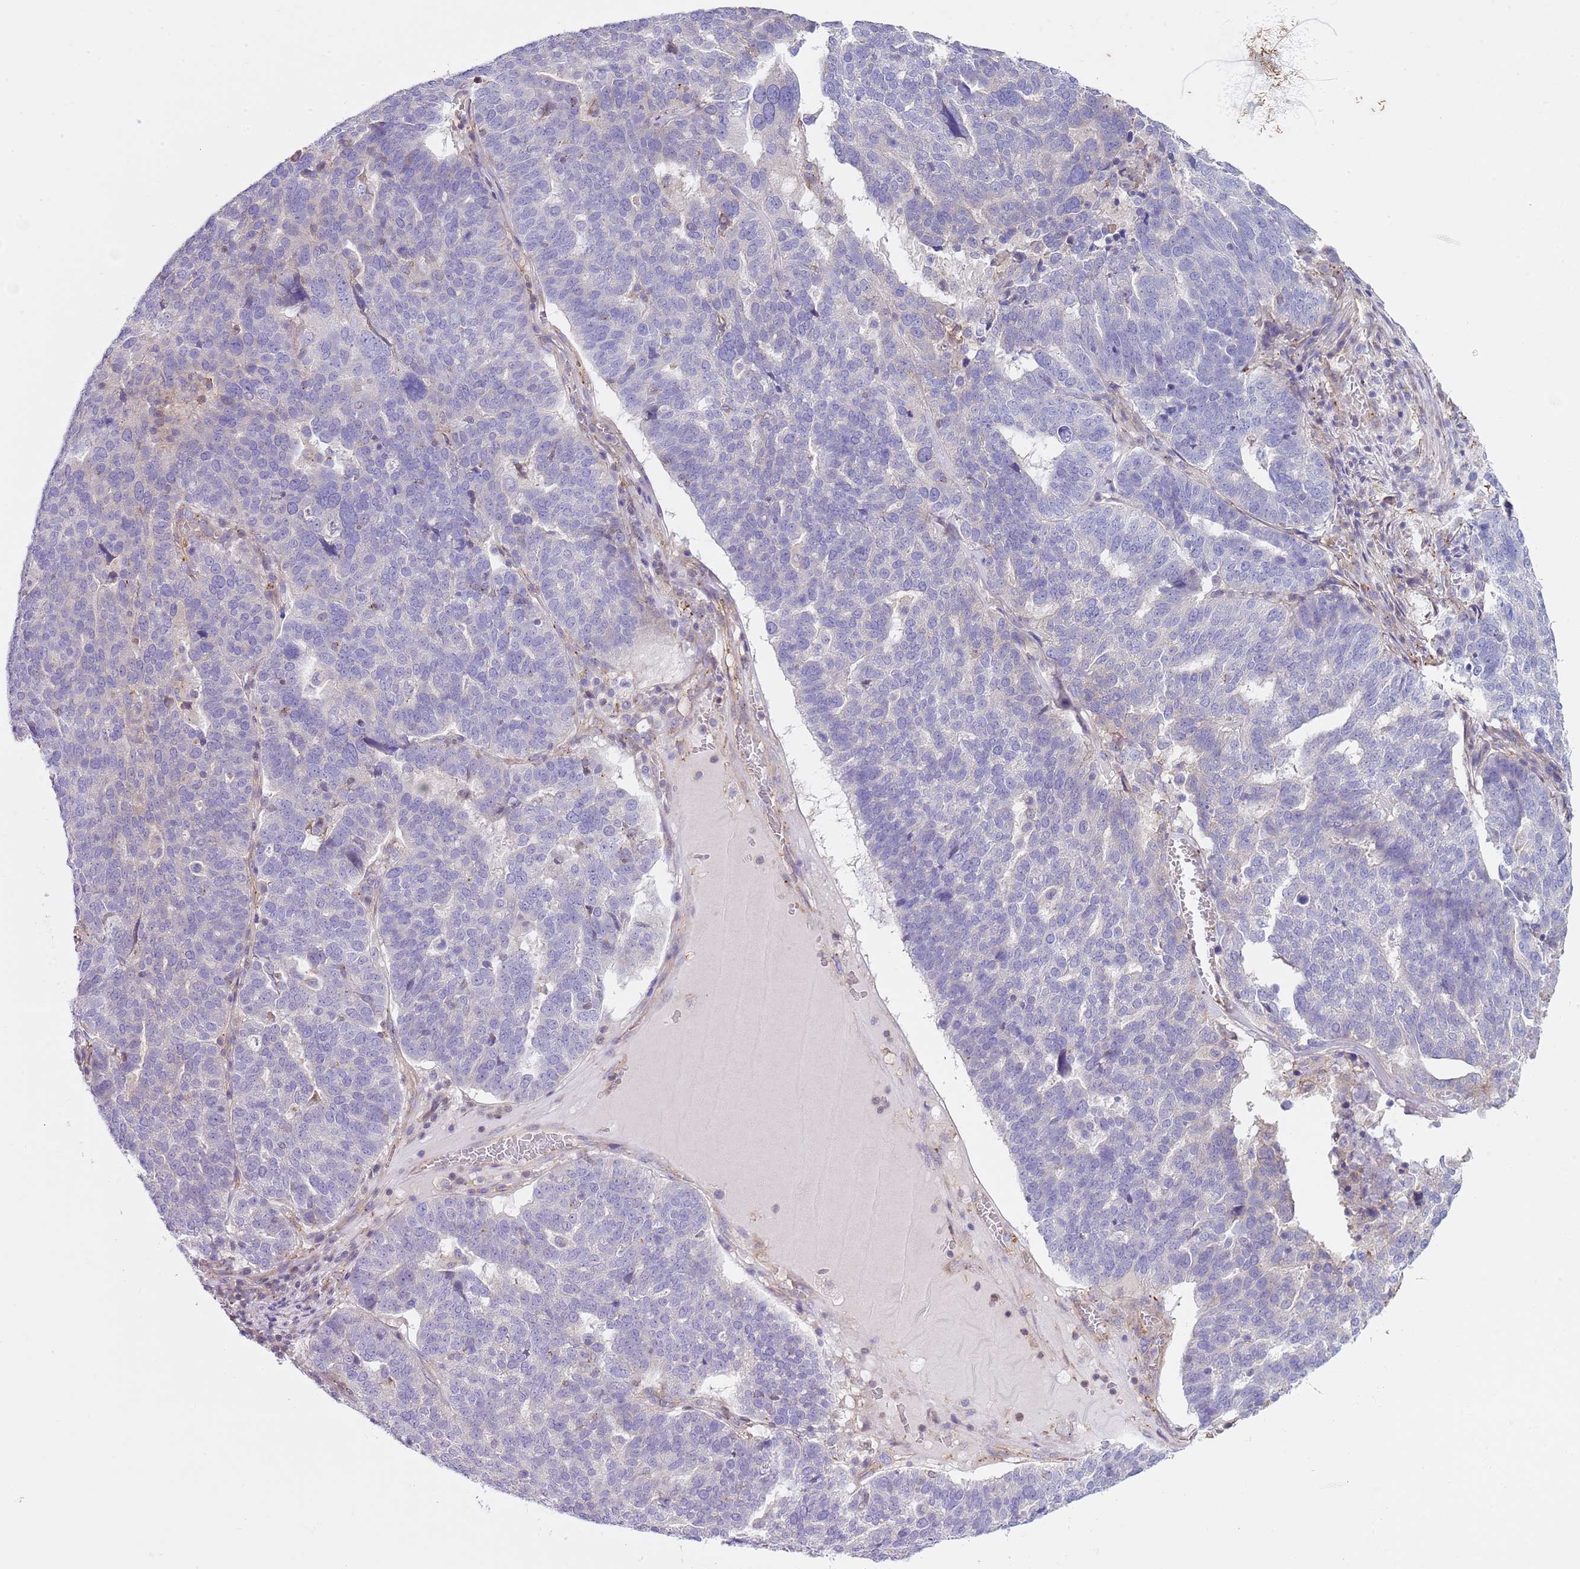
{"staining": {"intensity": "negative", "quantity": "none", "location": "none"}, "tissue": "ovarian cancer", "cell_type": "Tumor cells", "image_type": "cancer", "snomed": [{"axis": "morphology", "description": "Cystadenocarcinoma, serous, NOS"}, {"axis": "topography", "description": "Ovary"}], "caption": "This is an immunohistochemistry histopathology image of human serous cystadenocarcinoma (ovarian). There is no expression in tumor cells.", "gene": "GNAI3", "patient": {"sex": "female", "age": 59}}